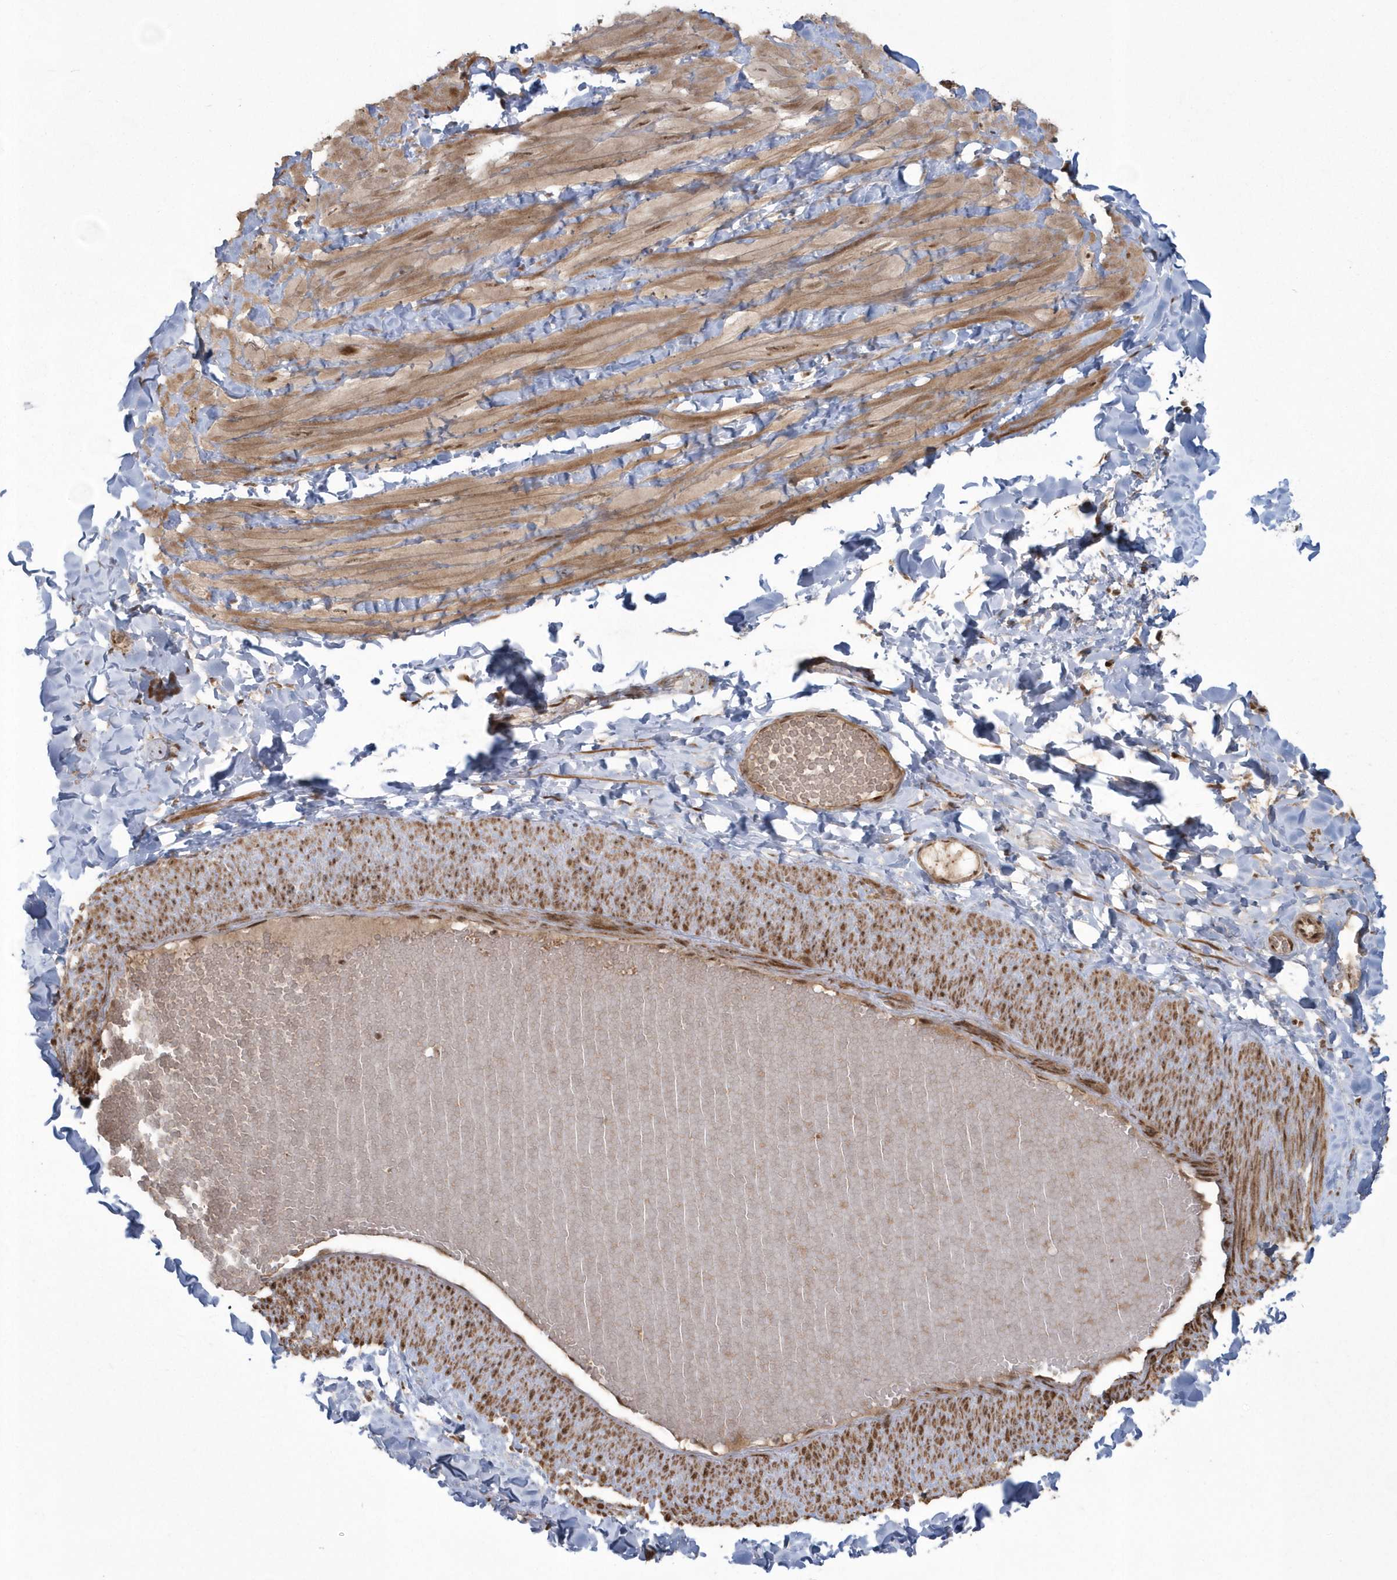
{"staining": {"intensity": "moderate", "quantity": ">75%", "location": "nuclear"}, "tissue": "adipose tissue", "cell_type": "Adipocytes", "image_type": "normal", "snomed": [{"axis": "morphology", "description": "Normal tissue, NOS"}, {"axis": "topography", "description": "Adipose tissue"}, {"axis": "topography", "description": "Vascular tissue"}, {"axis": "topography", "description": "Peripheral nerve tissue"}], "caption": "The image demonstrates a brown stain indicating the presence of a protein in the nuclear of adipocytes in adipose tissue. (Stains: DAB in brown, nuclei in blue, Microscopy: brightfield microscopy at high magnification).", "gene": "EPB41L4A", "patient": {"sex": "male", "age": 25}}